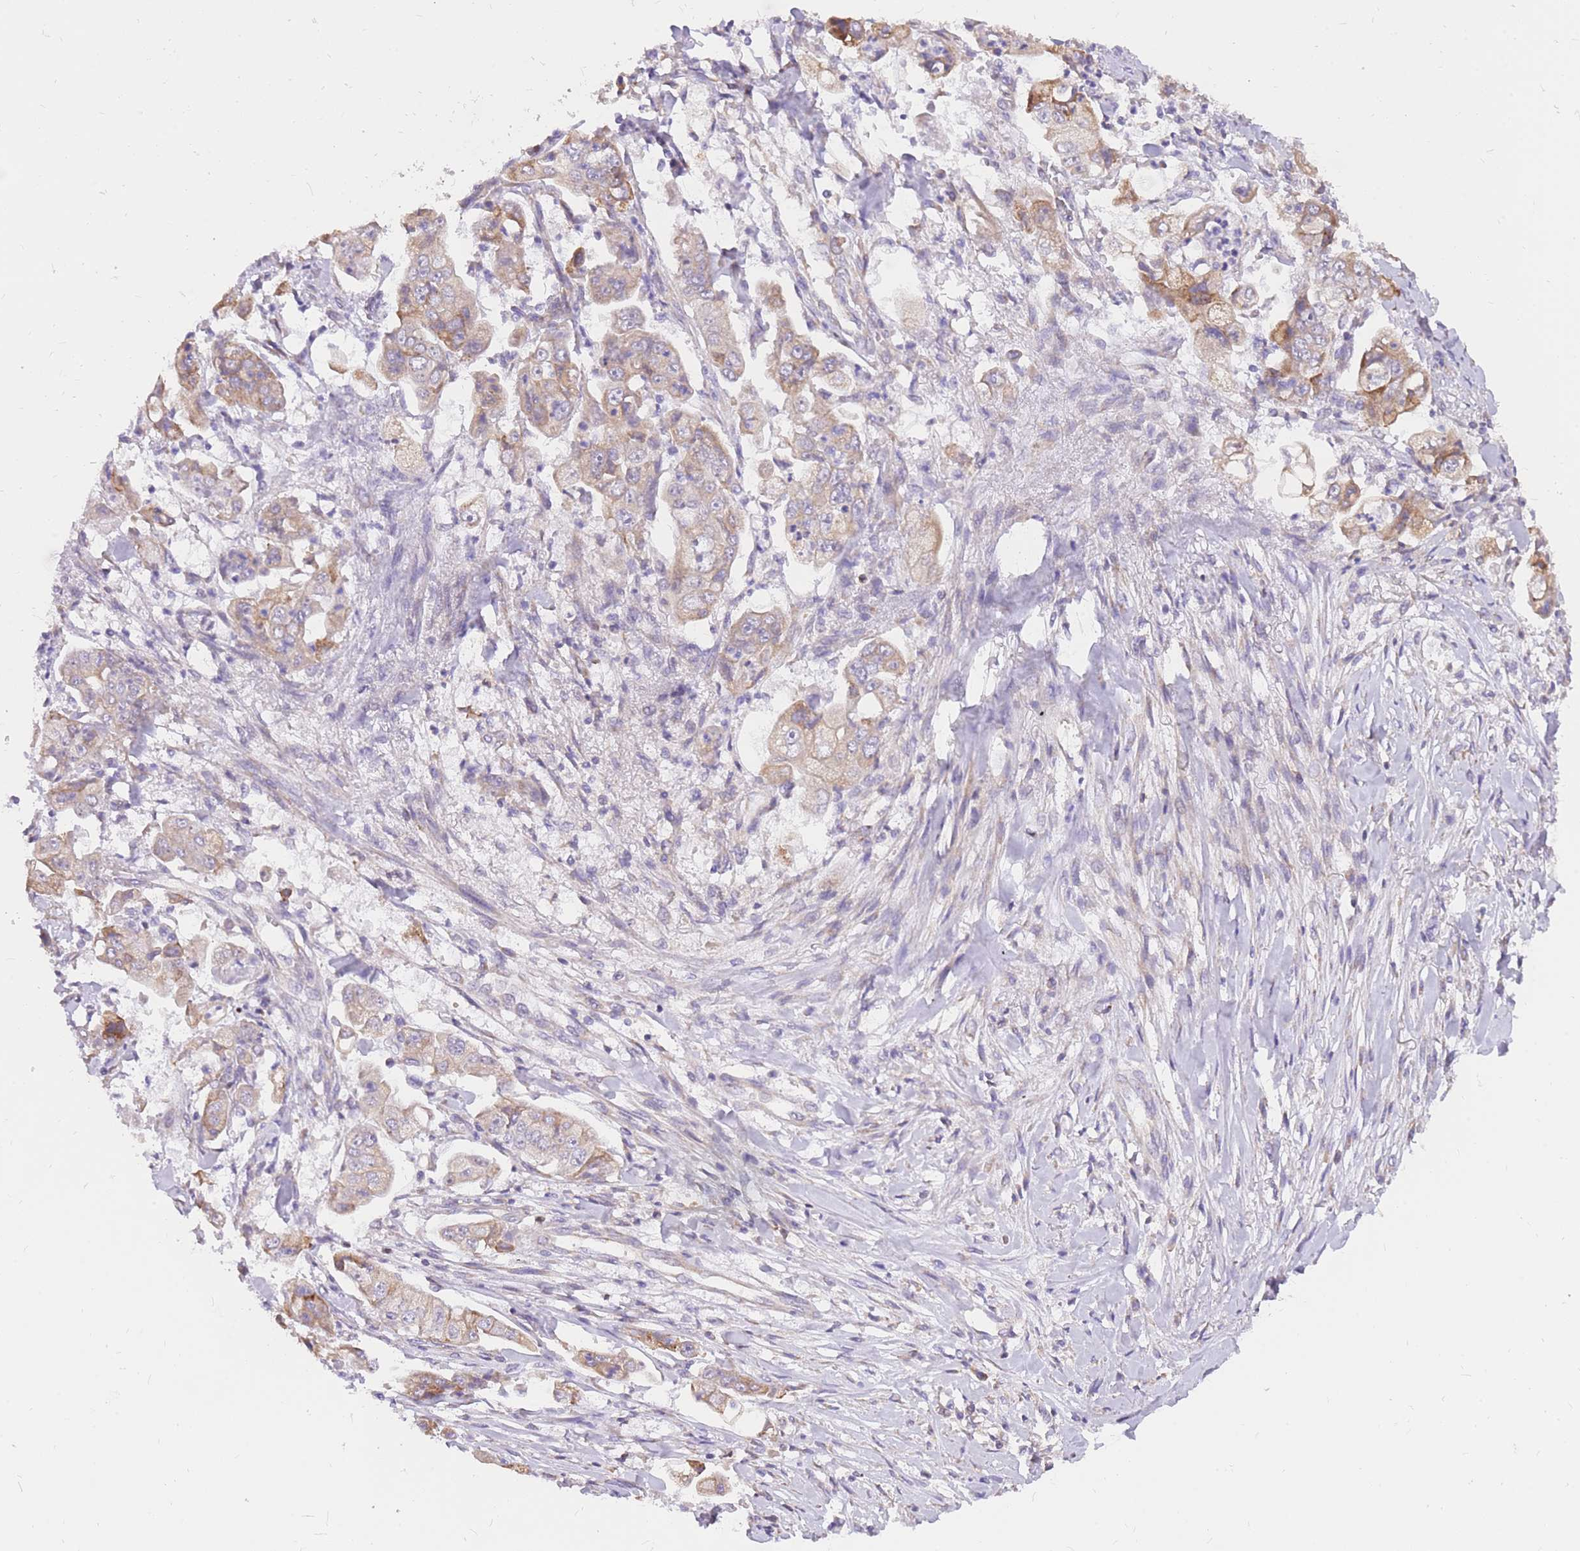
{"staining": {"intensity": "moderate", "quantity": "<25%", "location": "cytoplasmic/membranous"}, "tissue": "stomach cancer", "cell_type": "Tumor cells", "image_type": "cancer", "snomed": [{"axis": "morphology", "description": "Adenocarcinoma, NOS"}, {"axis": "topography", "description": "Stomach"}], "caption": "Human stomach cancer (adenocarcinoma) stained with a brown dye demonstrates moderate cytoplasmic/membranous positive positivity in approximately <25% of tumor cells.", "gene": "TOPAZ1", "patient": {"sex": "male", "age": 62}}